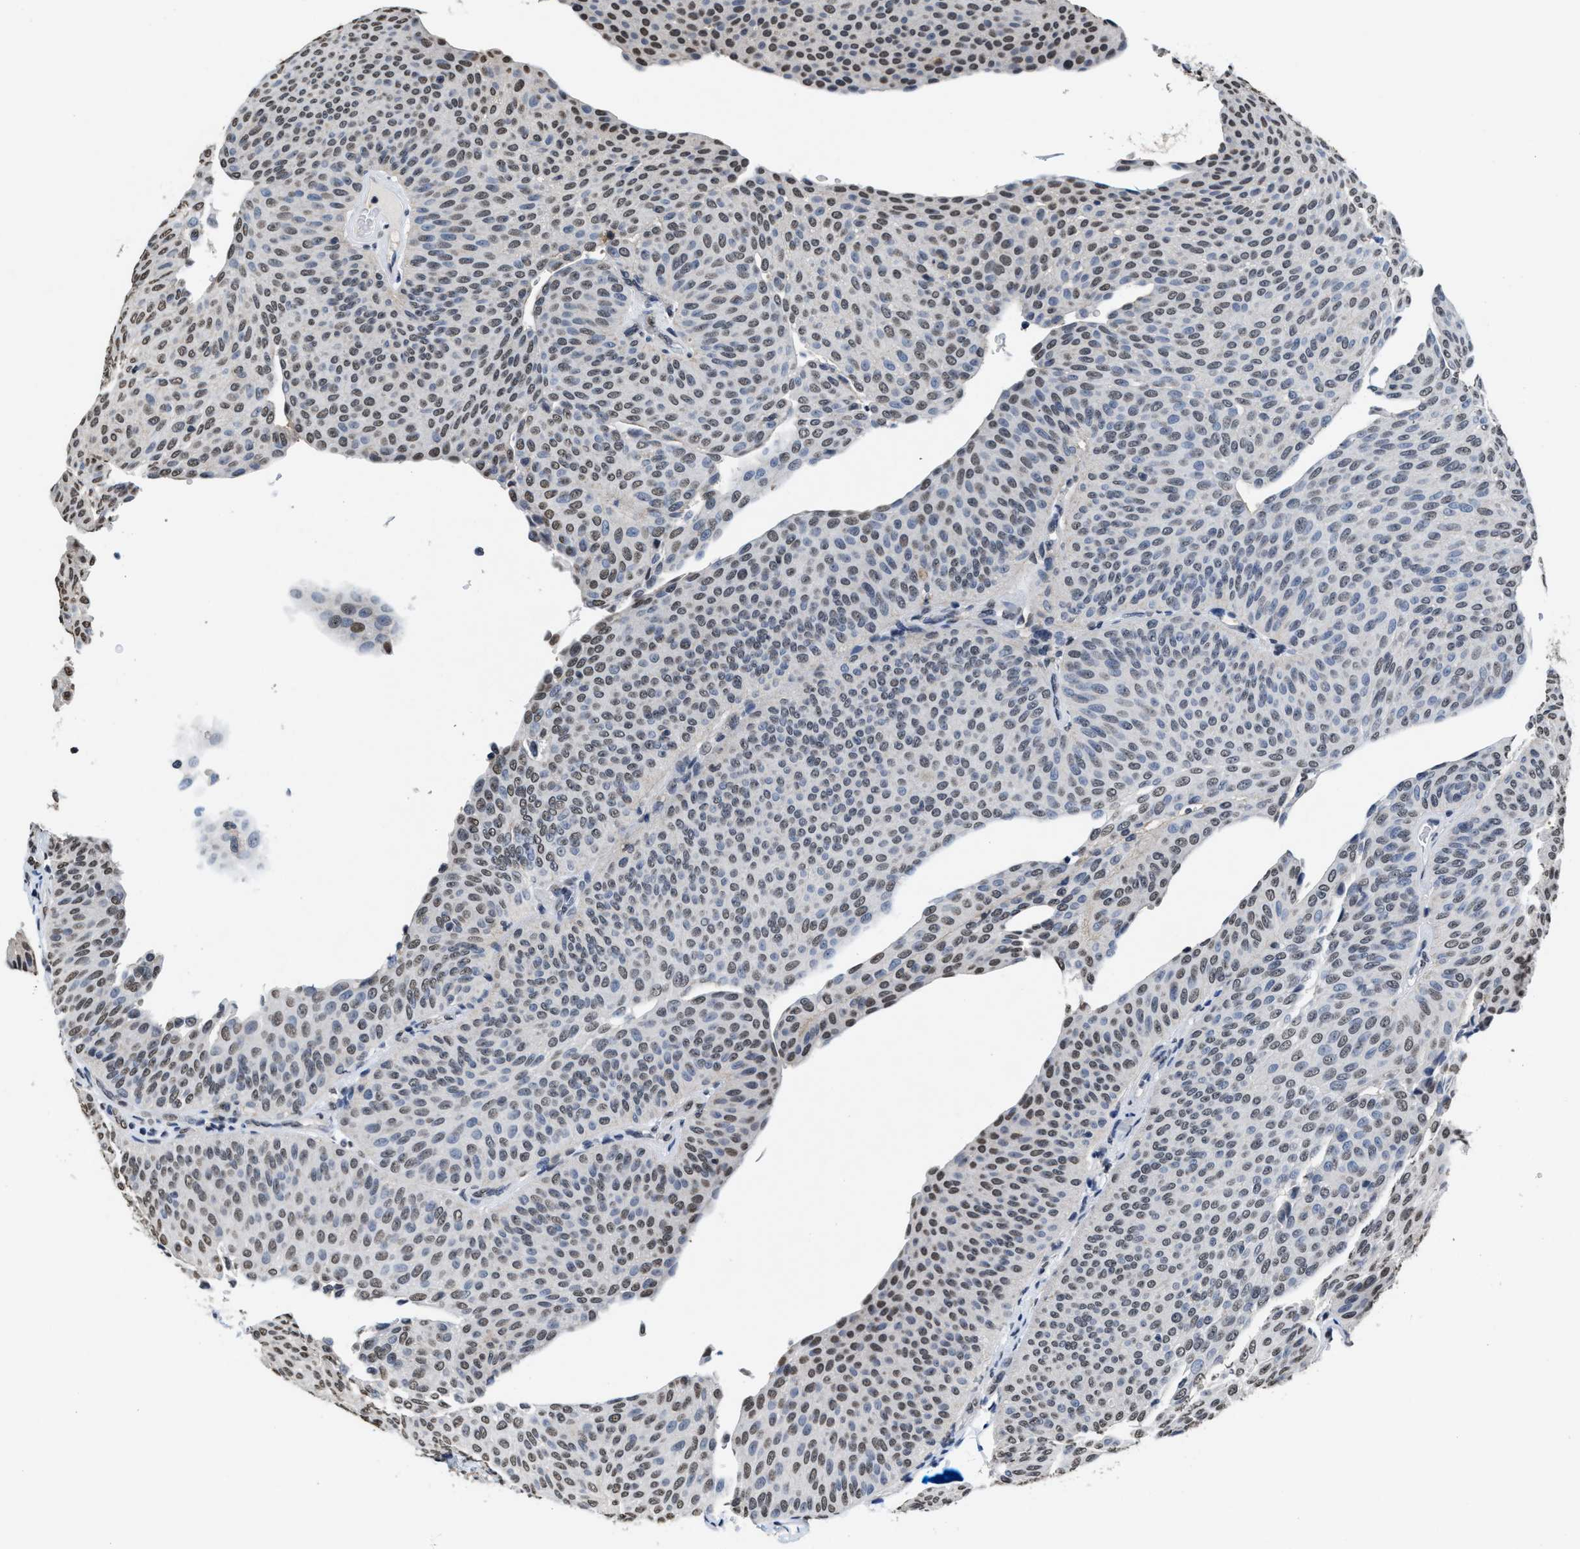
{"staining": {"intensity": "weak", "quantity": "25%-75%", "location": "nuclear"}, "tissue": "urothelial cancer", "cell_type": "Tumor cells", "image_type": "cancer", "snomed": [{"axis": "morphology", "description": "Urothelial carcinoma, Low grade"}, {"axis": "topography", "description": "Urinary bladder"}], "caption": "Protein expression by immunohistochemistry shows weak nuclear expression in about 25%-75% of tumor cells in urothelial cancer.", "gene": "SUPT16H", "patient": {"sex": "female", "age": 60}}